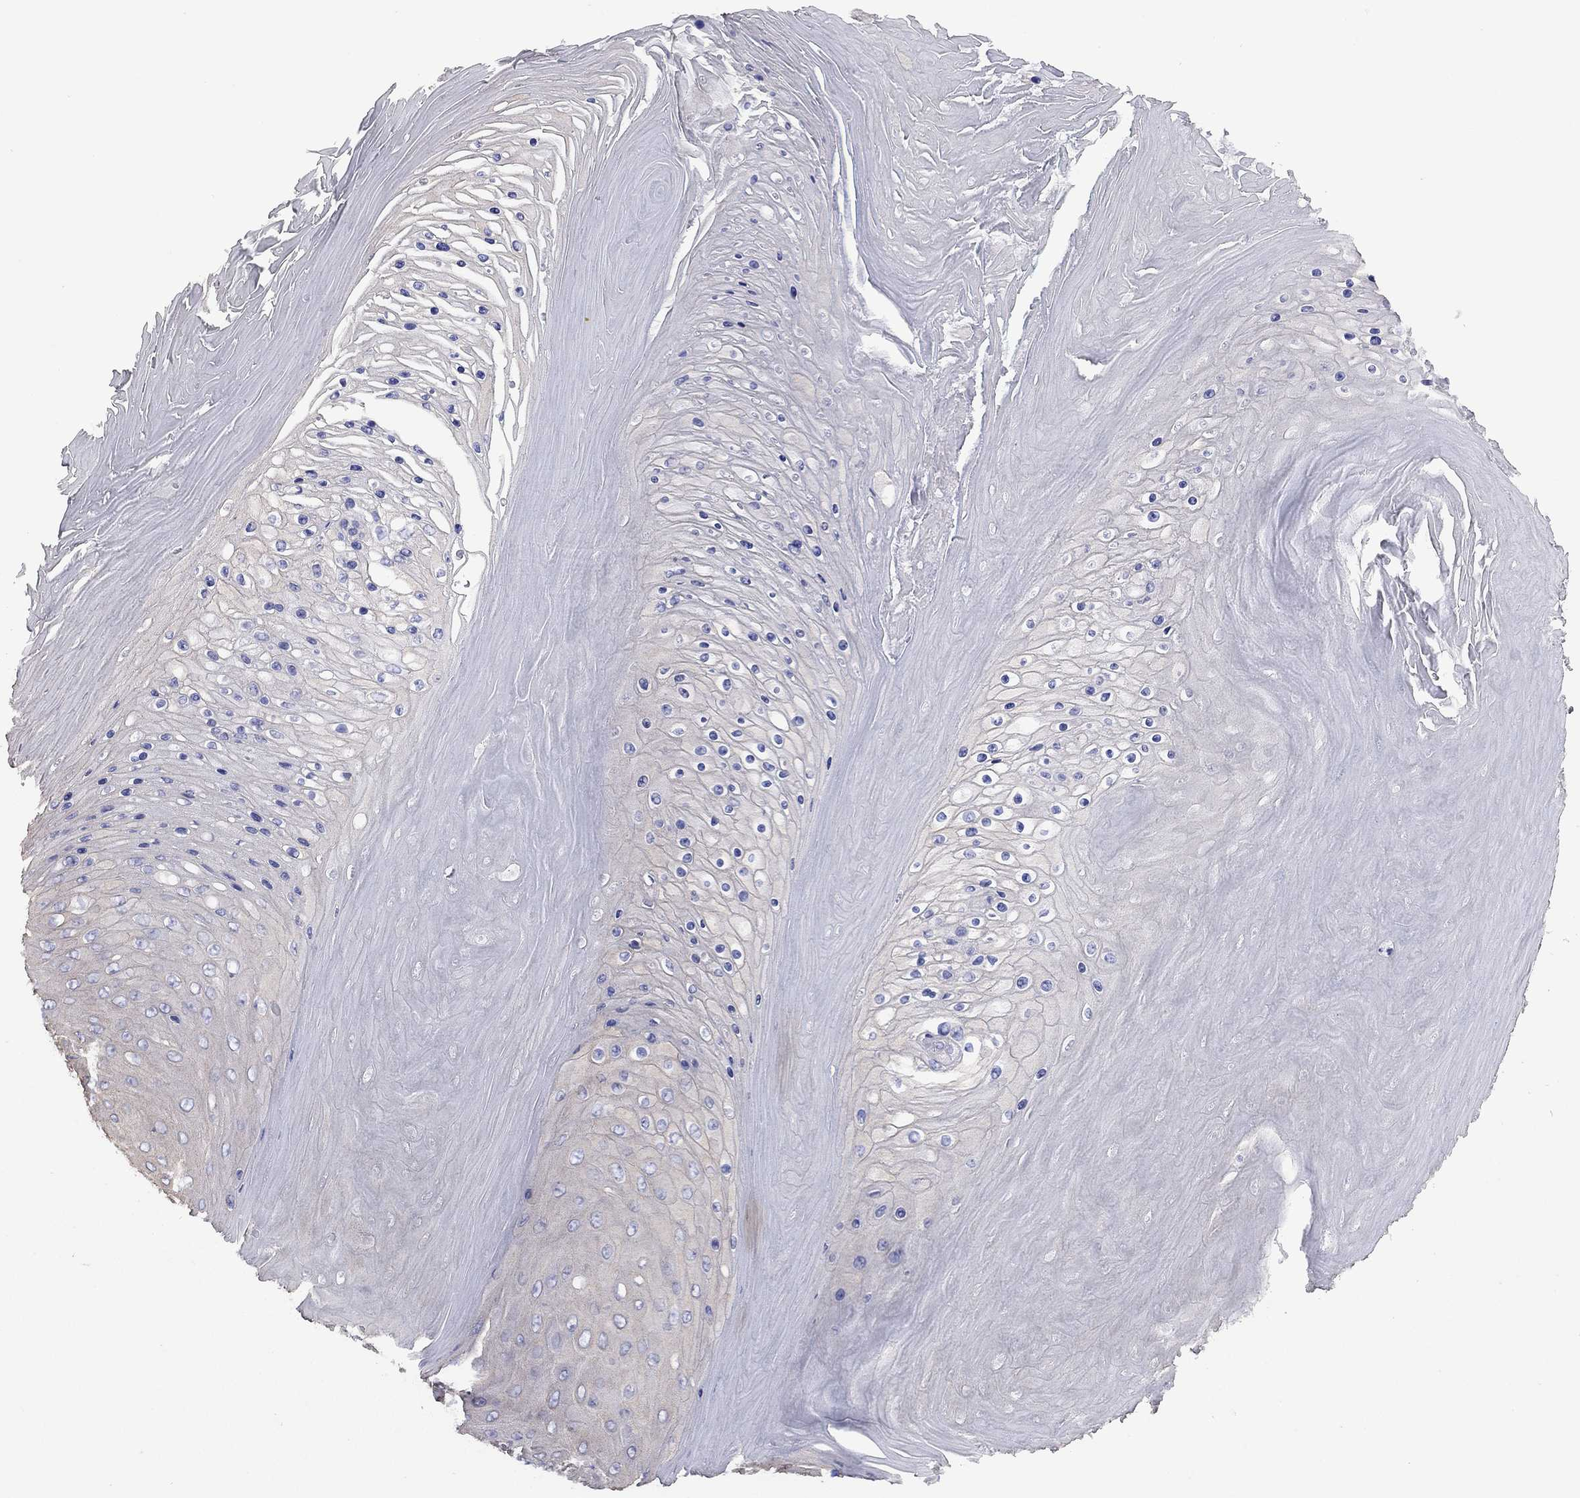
{"staining": {"intensity": "negative", "quantity": "none", "location": "none"}, "tissue": "skin cancer", "cell_type": "Tumor cells", "image_type": "cancer", "snomed": [{"axis": "morphology", "description": "Squamous cell carcinoma, NOS"}, {"axis": "topography", "description": "Skin"}], "caption": "Tumor cells are negative for brown protein staining in skin cancer (squamous cell carcinoma).", "gene": "CMYA5", "patient": {"sex": "male", "age": 62}}